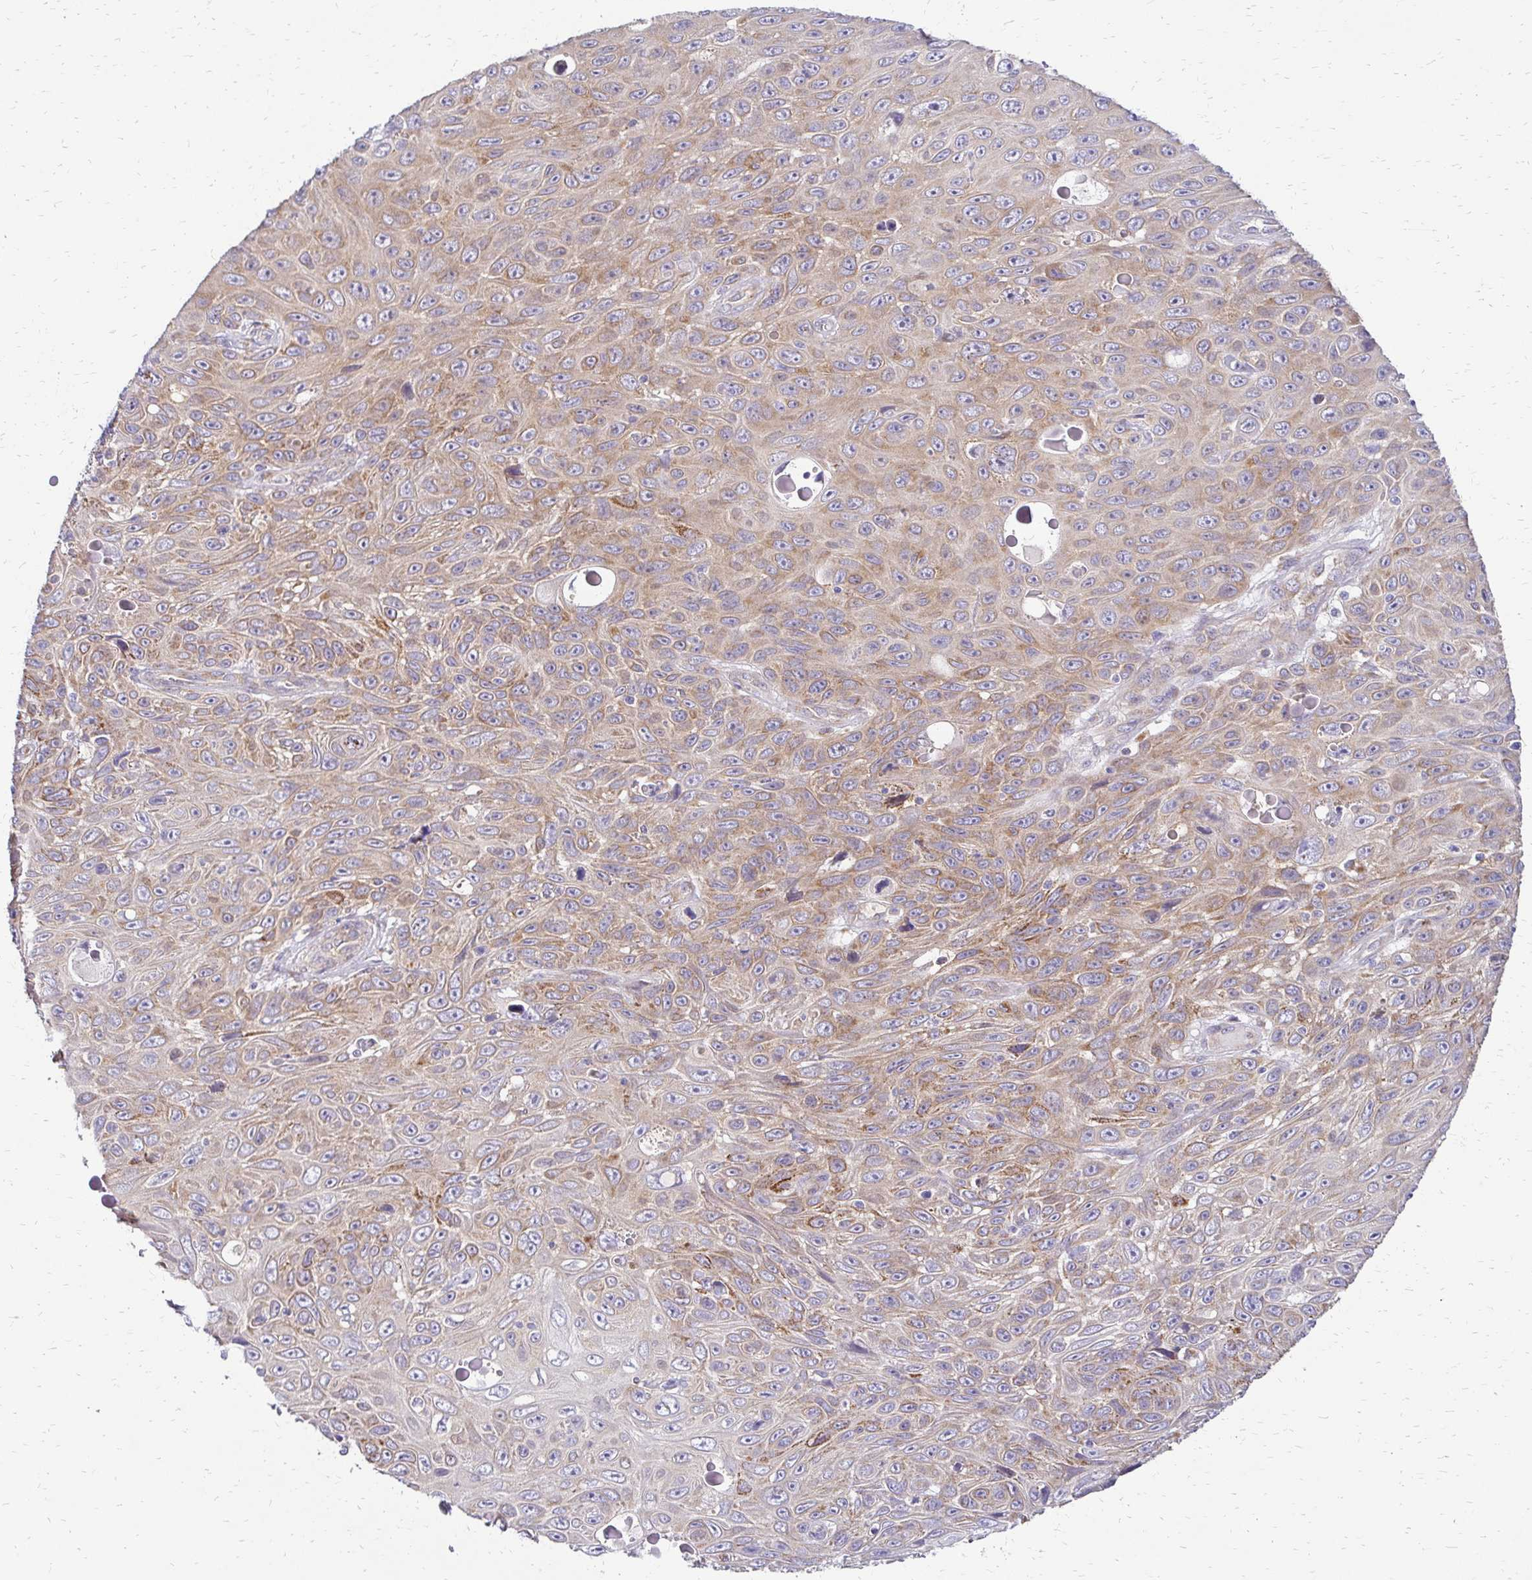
{"staining": {"intensity": "weak", "quantity": ">75%", "location": "cytoplasmic/membranous"}, "tissue": "skin cancer", "cell_type": "Tumor cells", "image_type": "cancer", "snomed": [{"axis": "morphology", "description": "Squamous cell carcinoma, NOS"}, {"axis": "topography", "description": "Skin"}], "caption": "Immunohistochemistry (IHC) micrograph of human skin cancer (squamous cell carcinoma) stained for a protein (brown), which shows low levels of weak cytoplasmic/membranous positivity in about >75% of tumor cells.", "gene": "IDUA", "patient": {"sex": "male", "age": 82}}